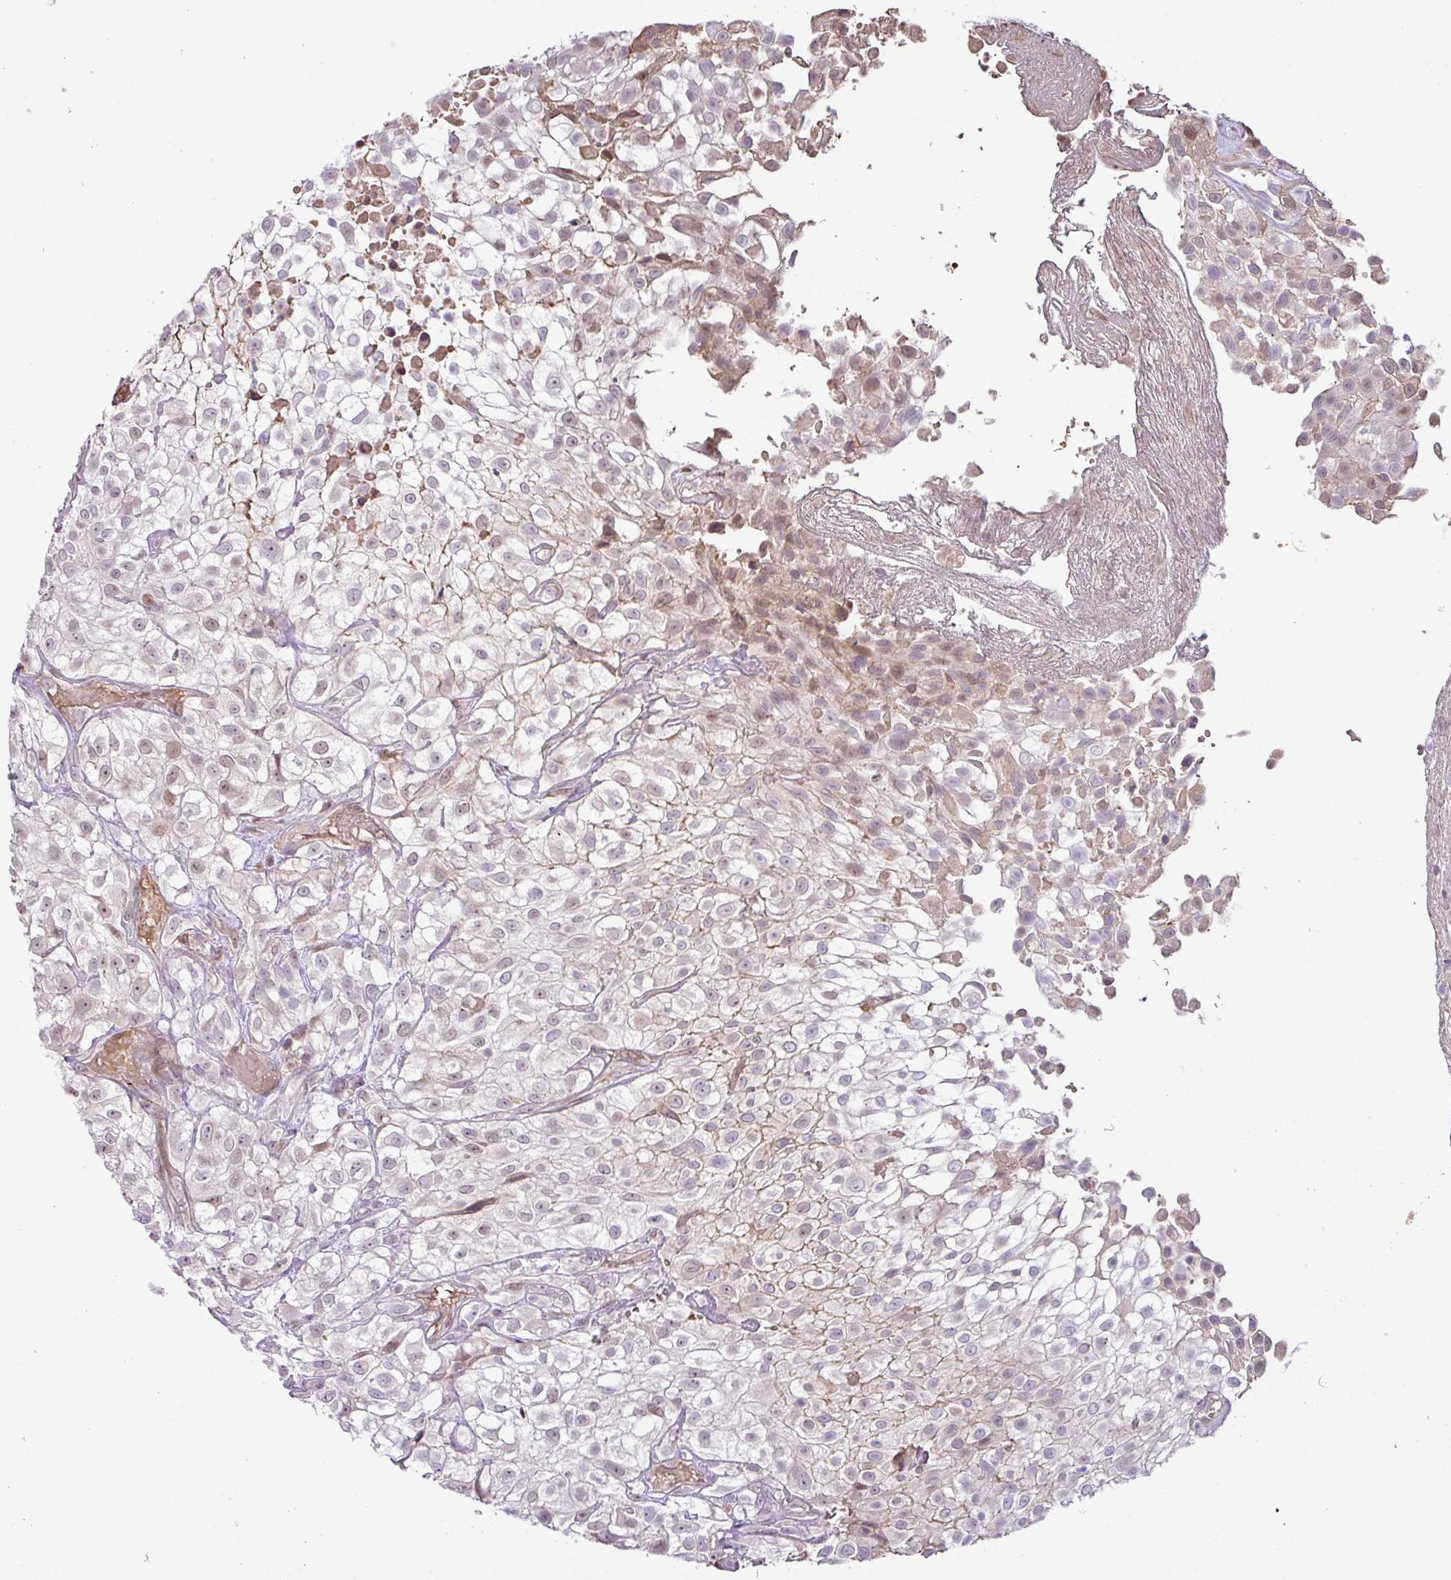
{"staining": {"intensity": "moderate", "quantity": "<25%", "location": "nuclear"}, "tissue": "urothelial cancer", "cell_type": "Tumor cells", "image_type": "cancer", "snomed": [{"axis": "morphology", "description": "Urothelial carcinoma, High grade"}, {"axis": "topography", "description": "Urinary bladder"}], "caption": "Moderate nuclear protein positivity is identified in about <25% of tumor cells in urothelial carcinoma (high-grade).", "gene": "PARP2", "patient": {"sex": "male", "age": 56}}